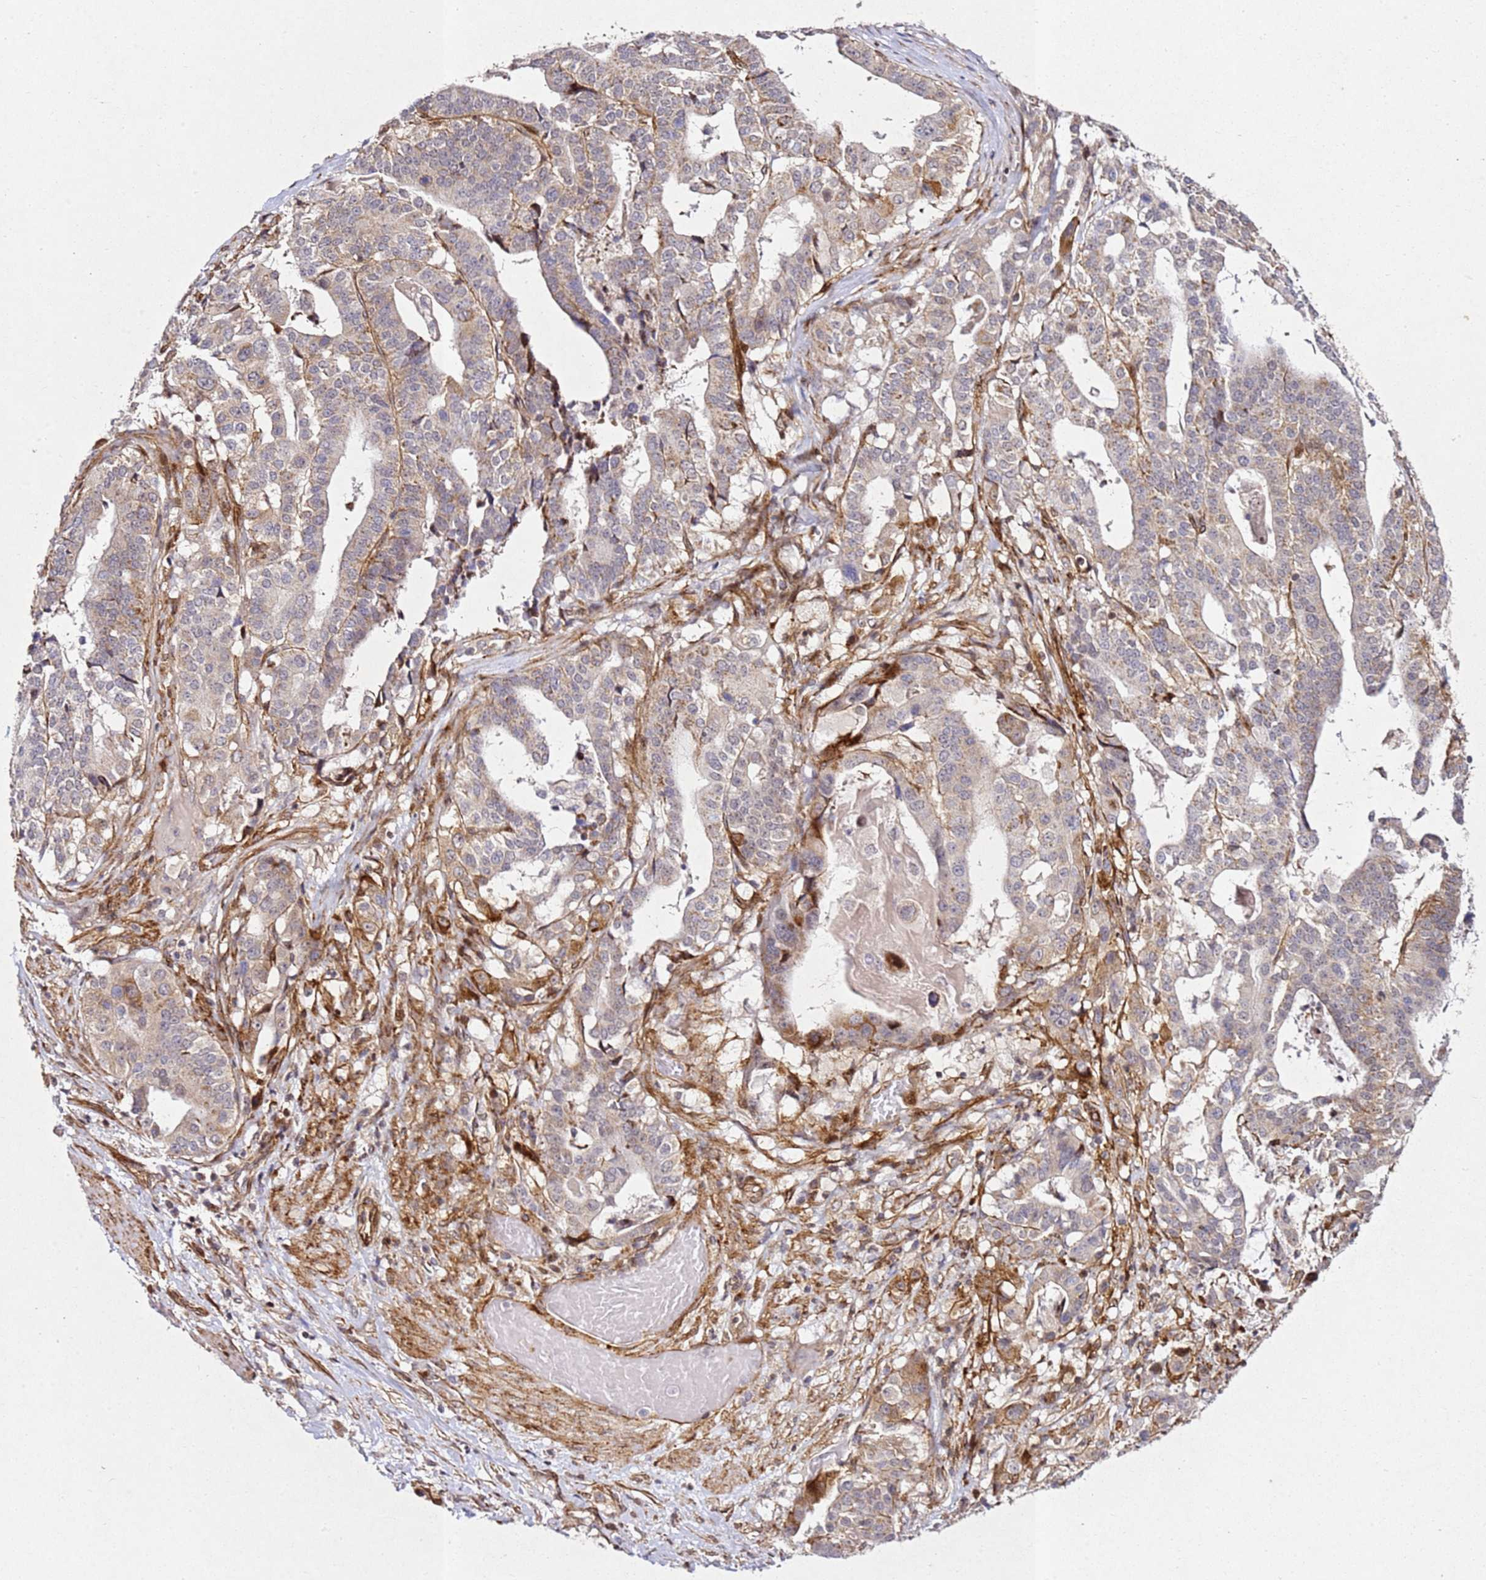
{"staining": {"intensity": "weak", "quantity": "25%-75%", "location": "cytoplasmic/membranous"}, "tissue": "stomach cancer", "cell_type": "Tumor cells", "image_type": "cancer", "snomed": [{"axis": "morphology", "description": "Adenocarcinoma, NOS"}, {"axis": "topography", "description": "Stomach"}], "caption": "The photomicrograph shows staining of stomach cancer, revealing weak cytoplasmic/membranous protein expression (brown color) within tumor cells.", "gene": "ZNF296", "patient": {"sex": "male", "age": 48}}